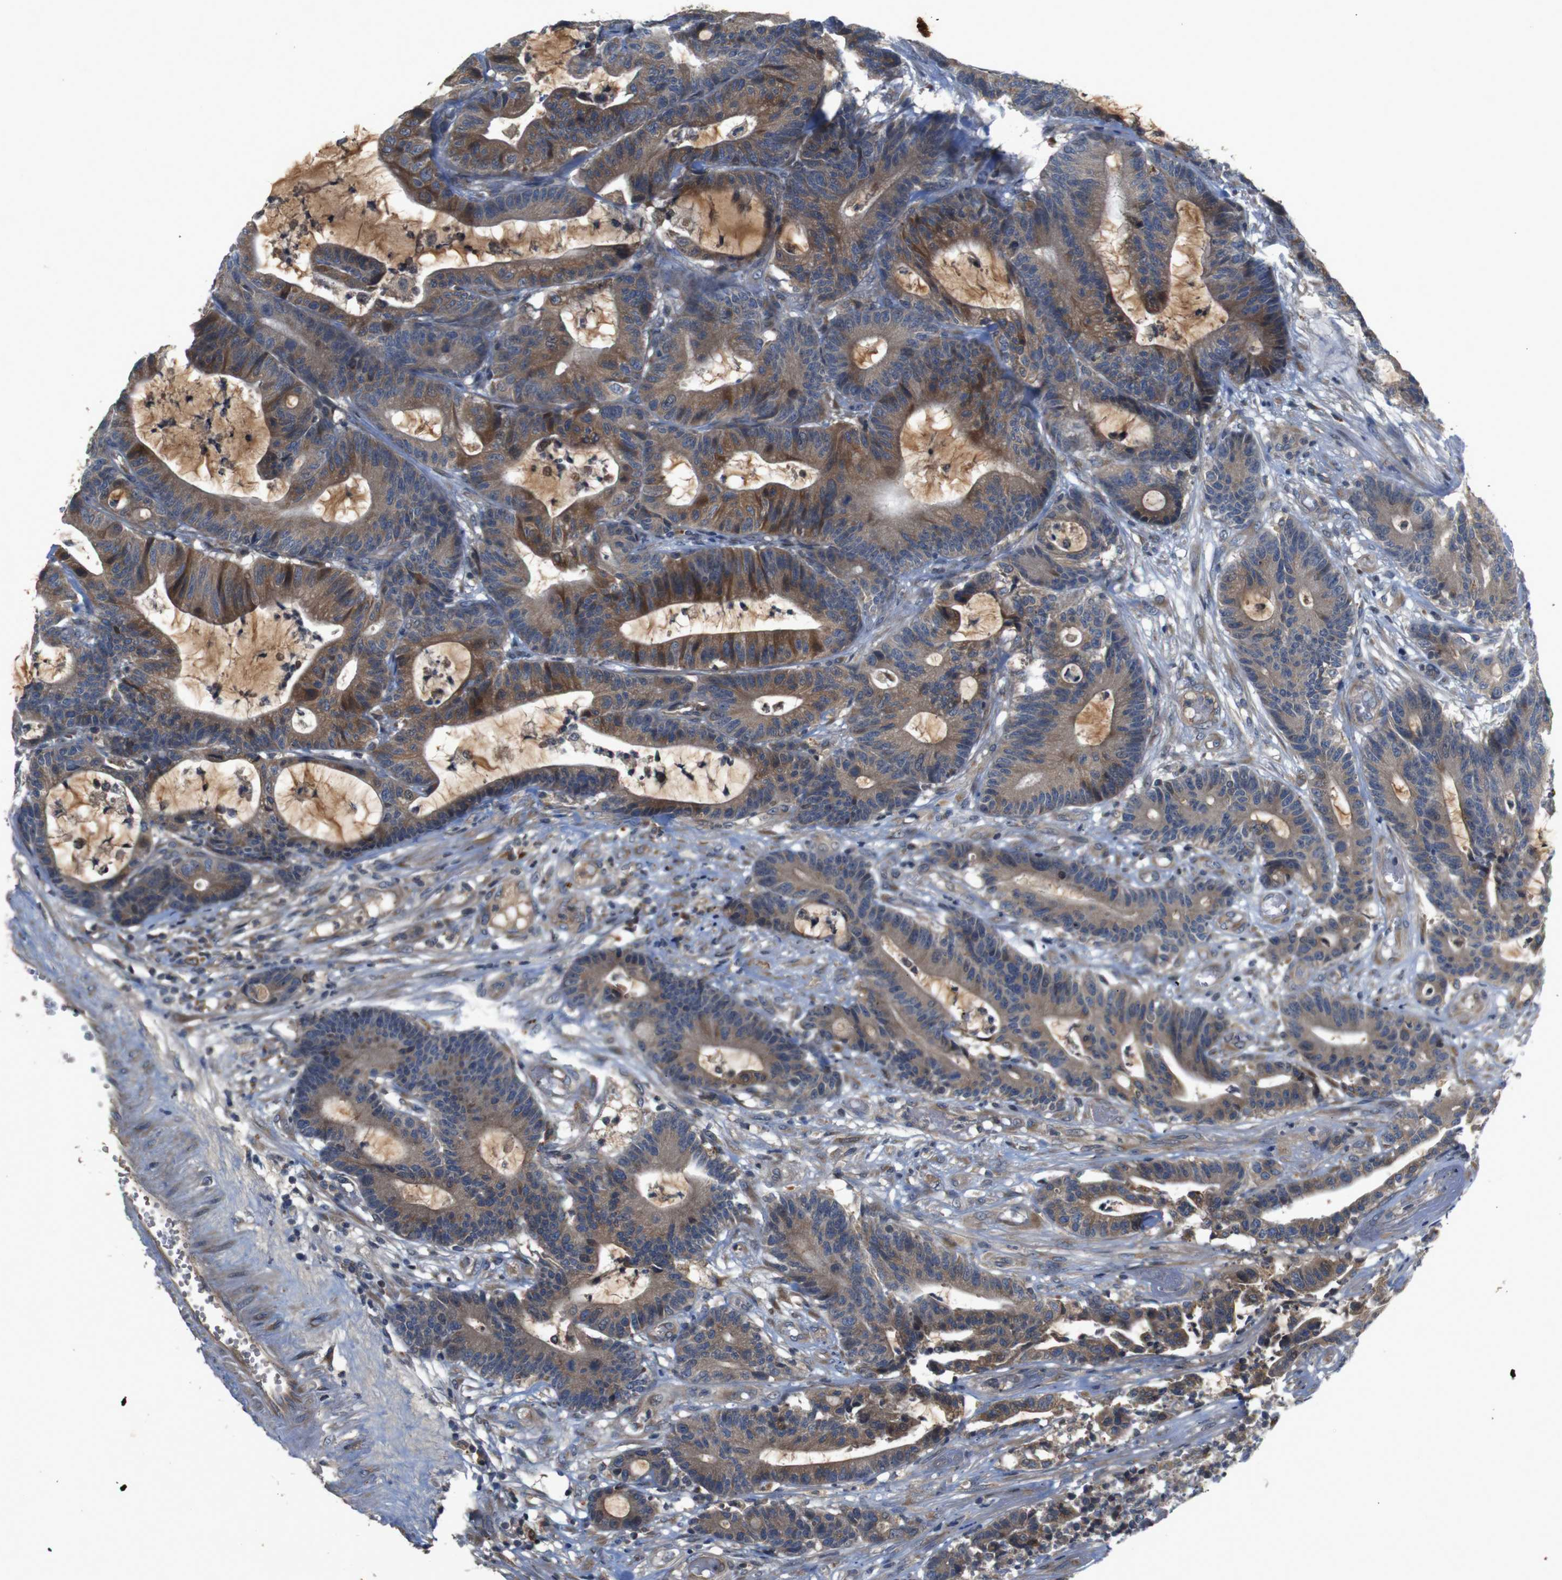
{"staining": {"intensity": "moderate", "quantity": ">75%", "location": "cytoplasmic/membranous"}, "tissue": "colorectal cancer", "cell_type": "Tumor cells", "image_type": "cancer", "snomed": [{"axis": "morphology", "description": "Adenocarcinoma, NOS"}, {"axis": "topography", "description": "Colon"}], "caption": "Brown immunohistochemical staining in human colorectal cancer demonstrates moderate cytoplasmic/membranous staining in approximately >75% of tumor cells. (DAB (3,3'-diaminobenzidine) IHC, brown staining for protein, blue staining for nuclei).", "gene": "PTPN1", "patient": {"sex": "female", "age": 84}}